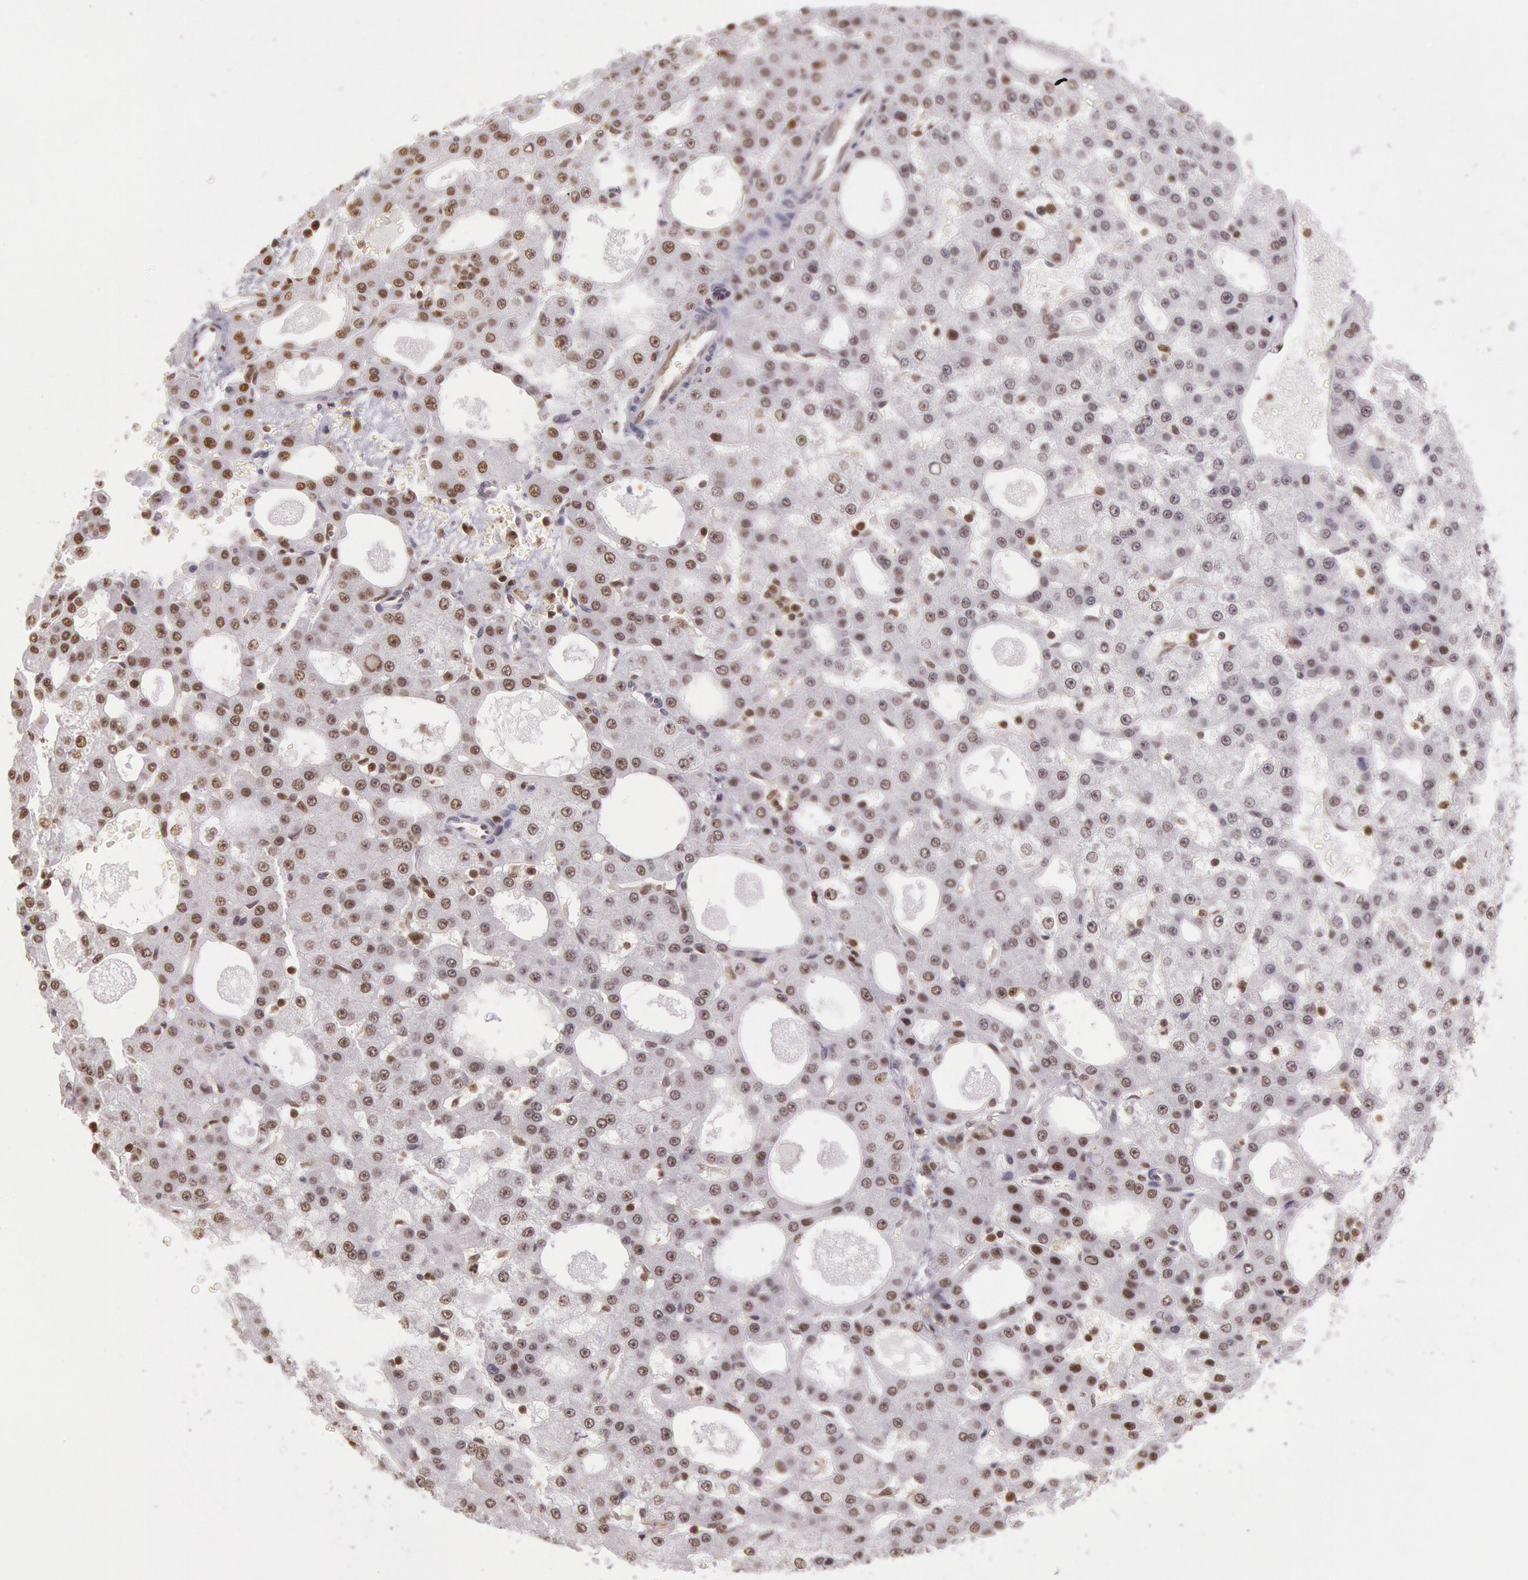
{"staining": {"intensity": "moderate", "quantity": "25%-75%", "location": "nuclear"}, "tissue": "liver cancer", "cell_type": "Tumor cells", "image_type": "cancer", "snomed": [{"axis": "morphology", "description": "Carcinoma, Hepatocellular, NOS"}, {"axis": "topography", "description": "Liver"}], "caption": "Liver cancer (hepatocellular carcinoma) stained with IHC displays moderate nuclear expression in about 25%-75% of tumor cells. (DAB (3,3'-diaminobenzidine) = brown stain, brightfield microscopy at high magnification).", "gene": "ESS2", "patient": {"sex": "male", "age": 47}}